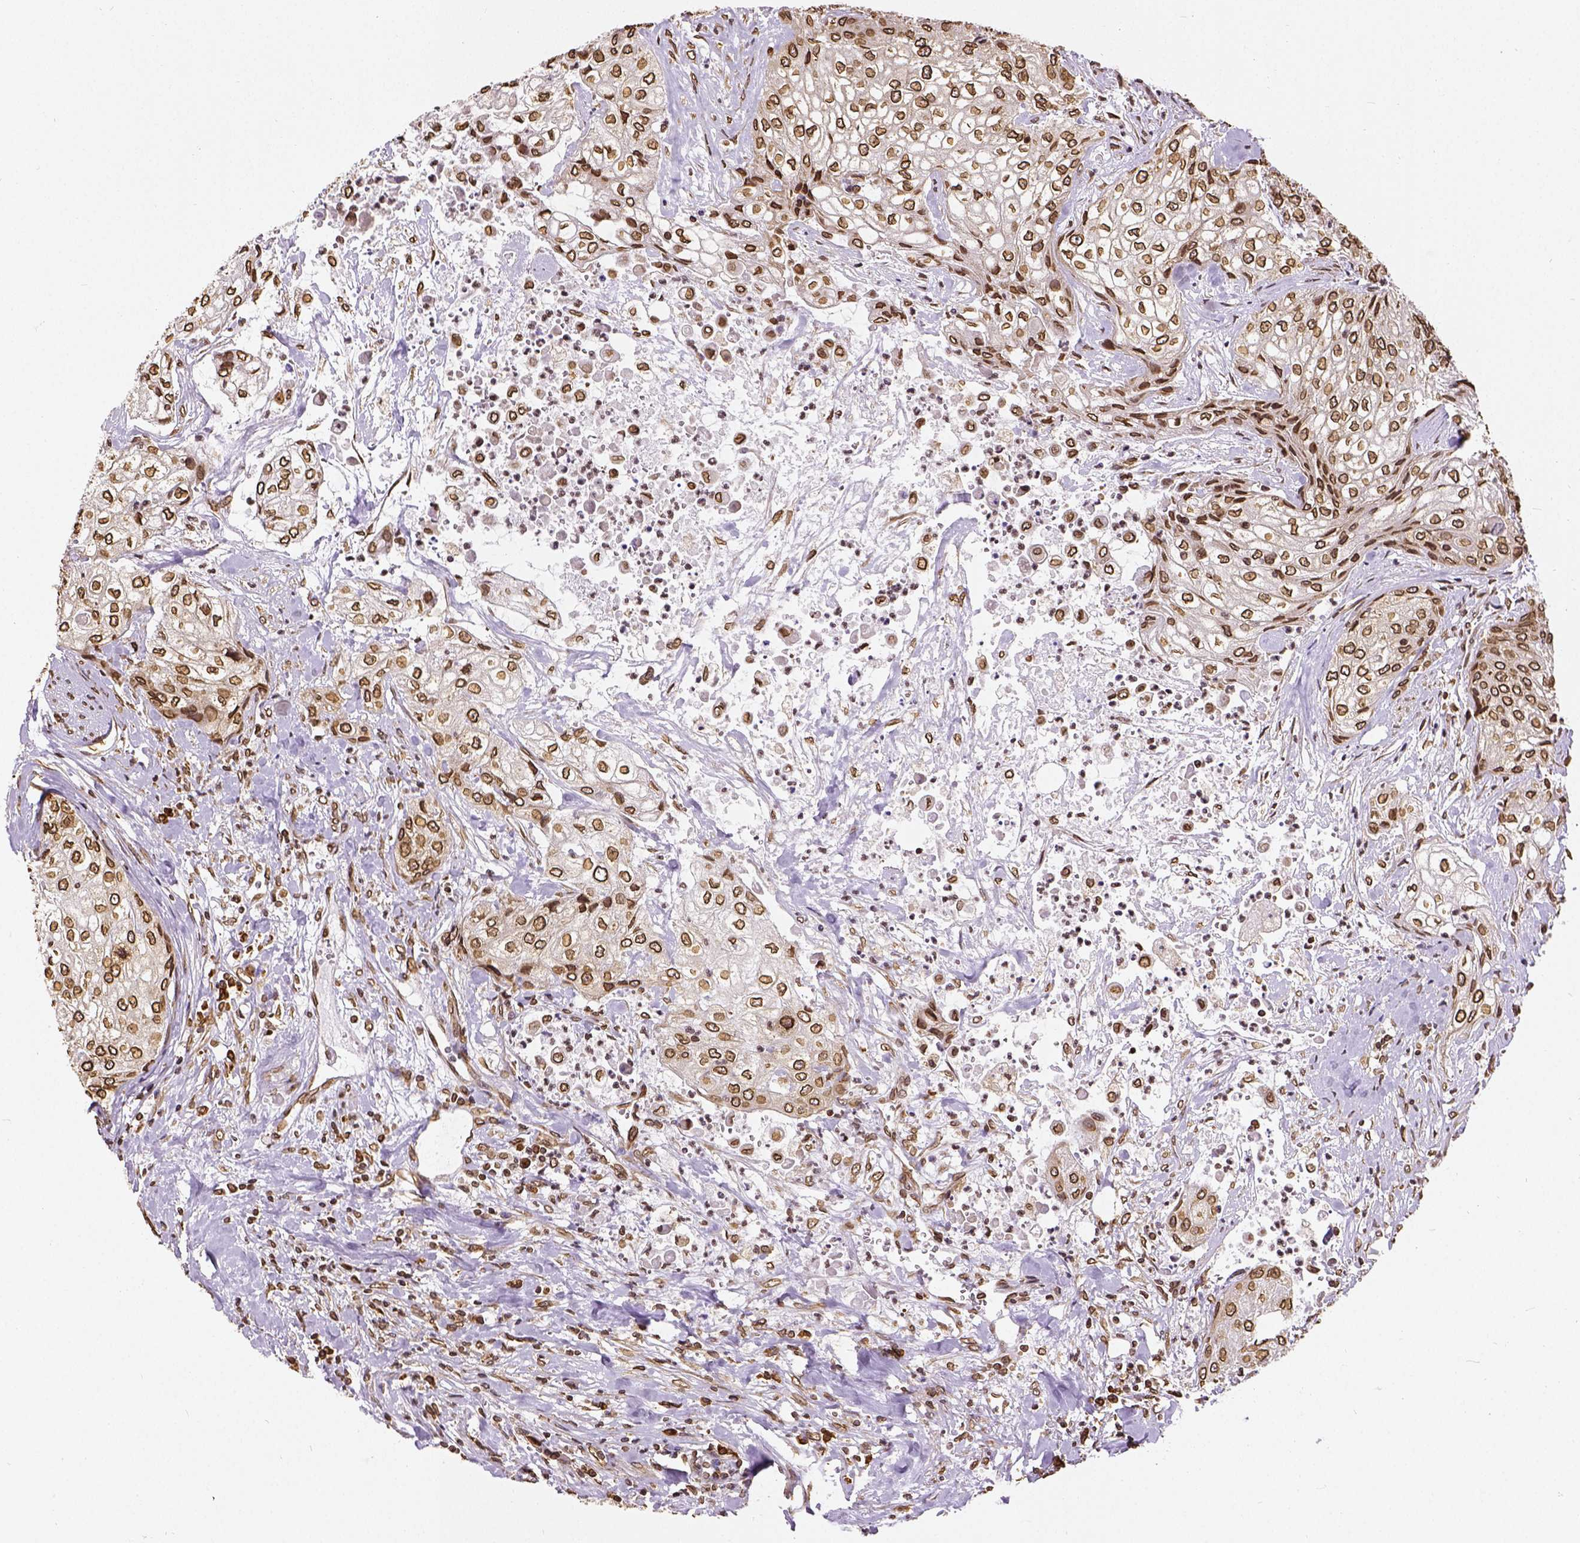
{"staining": {"intensity": "strong", "quantity": ">75%", "location": "cytoplasmic/membranous,nuclear"}, "tissue": "urothelial cancer", "cell_type": "Tumor cells", "image_type": "cancer", "snomed": [{"axis": "morphology", "description": "Urothelial carcinoma, High grade"}, {"axis": "topography", "description": "Urinary bladder"}], "caption": "This is a histology image of IHC staining of urothelial cancer, which shows strong expression in the cytoplasmic/membranous and nuclear of tumor cells.", "gene": "MTDH", "patient": {"sex": "male", "age": 62}}